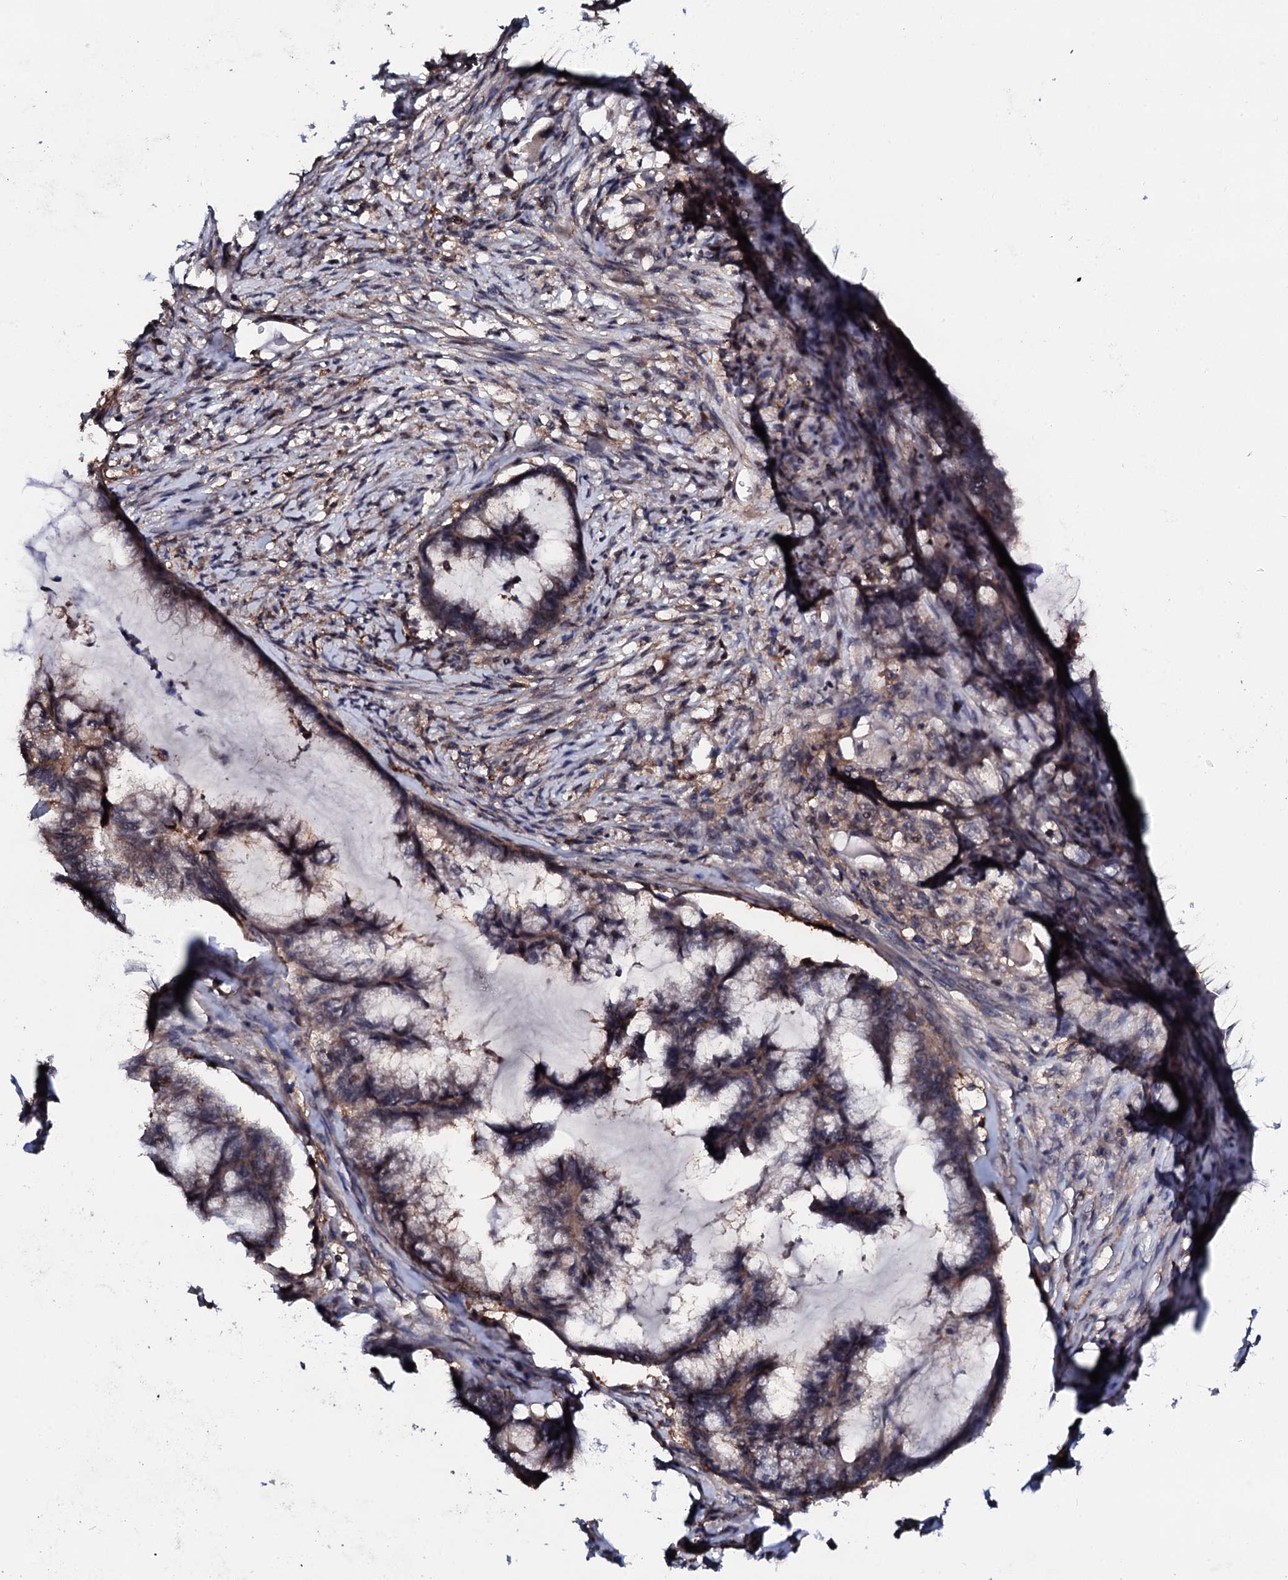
{"staining": {"intensity": "weak", "quantity": "25%-75%", "location": "cytoplasmic/membranous"}, "tissue": "endometrial cancer", "cell_type": "Tumor cells", "image_type": "cancer", "snomed": [{"axis": "morphology", "description": "Adenocarcinoma, NOS"}, {"axis": "topography", "description": "Endometrium"}], "caption": "Endometrial cancer (adenocarcinoma) tissue reveals weak cytoplasmic/membranous positivity in about 25%-75% of tumor cells, visualized by immunohistochemistry.", "gene": "EDC3", "patient": {"sex": "female", "age": 86}}